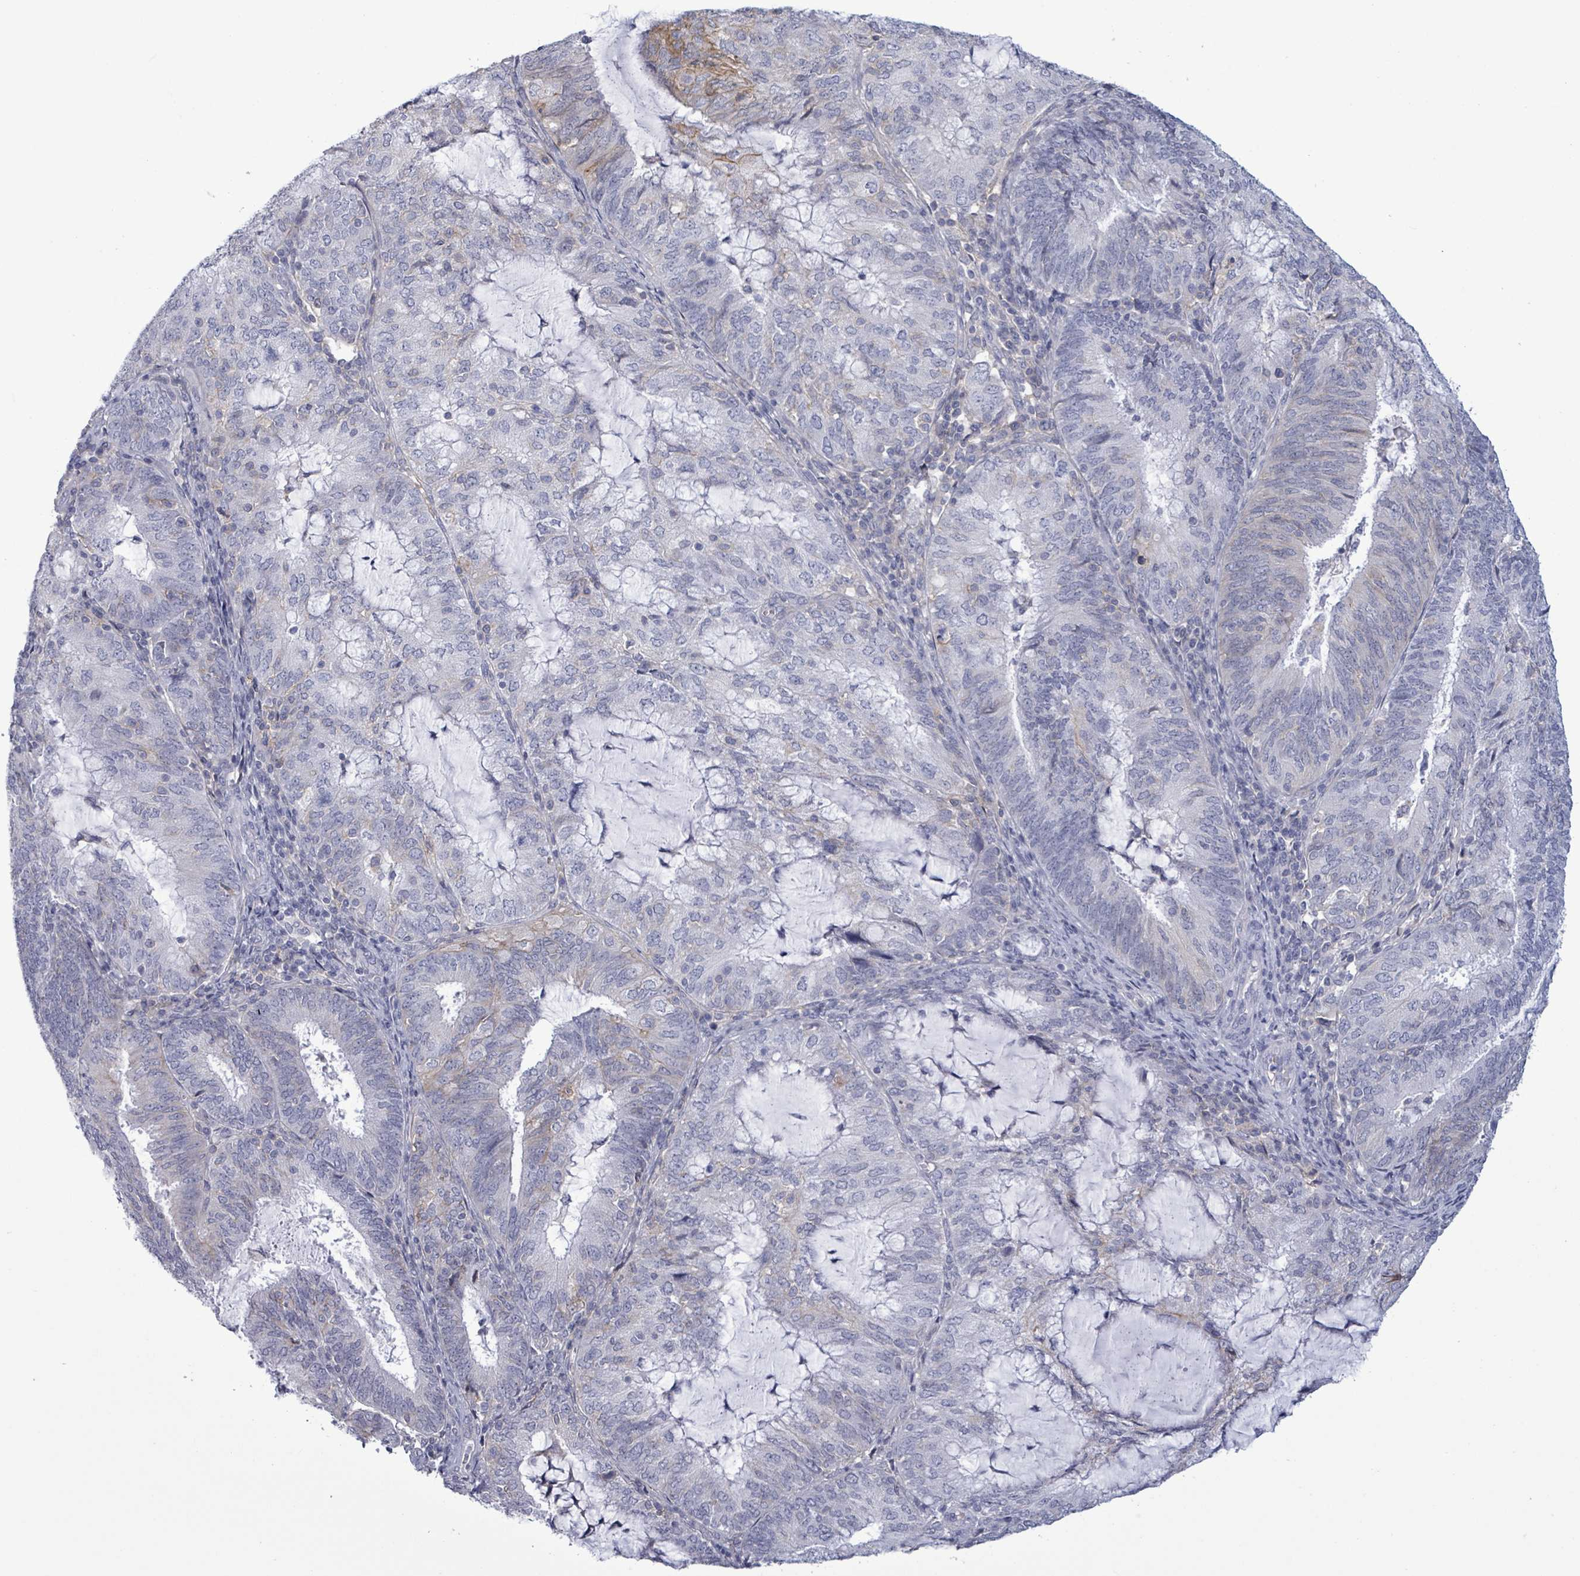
{"staining": {"intensity": "moderate", "quantity": "<25%", "location": "cytoplasmic/membranous"}, "tissue": "endometrial cancer", "cell_type": "Tumor cells", "image_type": "cancer", "snomed": [{"axis": "morphology", "description": "Adenocarcinoma, NOS"}, {"axis": "topography", "description": "Endometrium"}], "caption": "Endometrial adenocarcinoma stained for a protein (brown) exhibits moderate cytoplasmic/membranous positive staining in about <25% of tumor cells.", "gene": "BSG", "patient": {"sex": "female", "age": 81}}